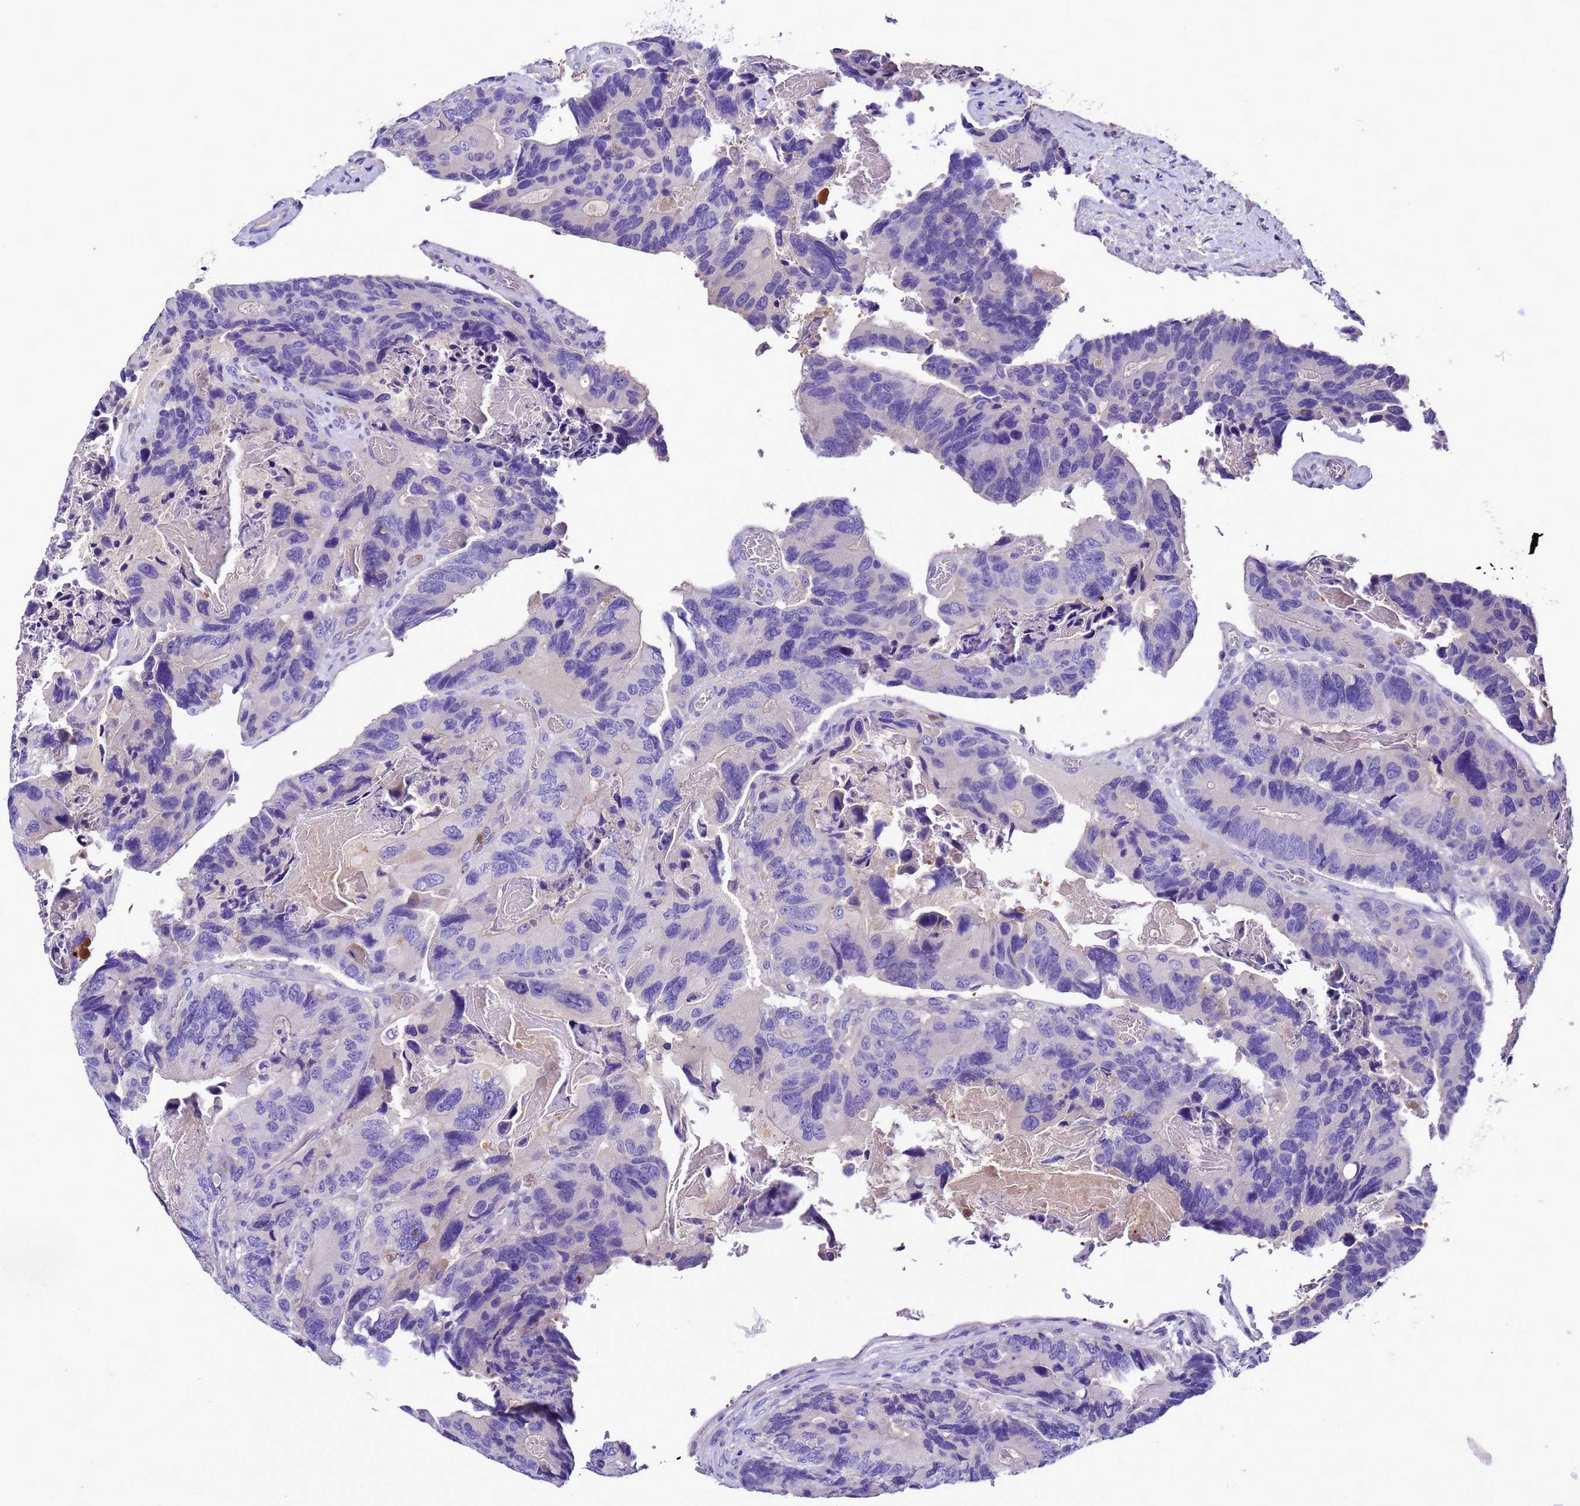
{"staining": {"intensity": "negative", "quantity": "none", "location": "none"}, "tissue": "colorectal cancer", "cell_type": "Tumor cells", "image_type": "cancer", "snomed": [{"axis": "morphology", "description": "Adenocarcinoma, NOS"}, {"axis": "topography", "description": "Colon"}], "caption": "Immunohistochemical staining of human colorectal cancer displays no significant staining in tumor cells.", "gene": "UGT2A1", "patient": {"sex": "male", "age": 84}}